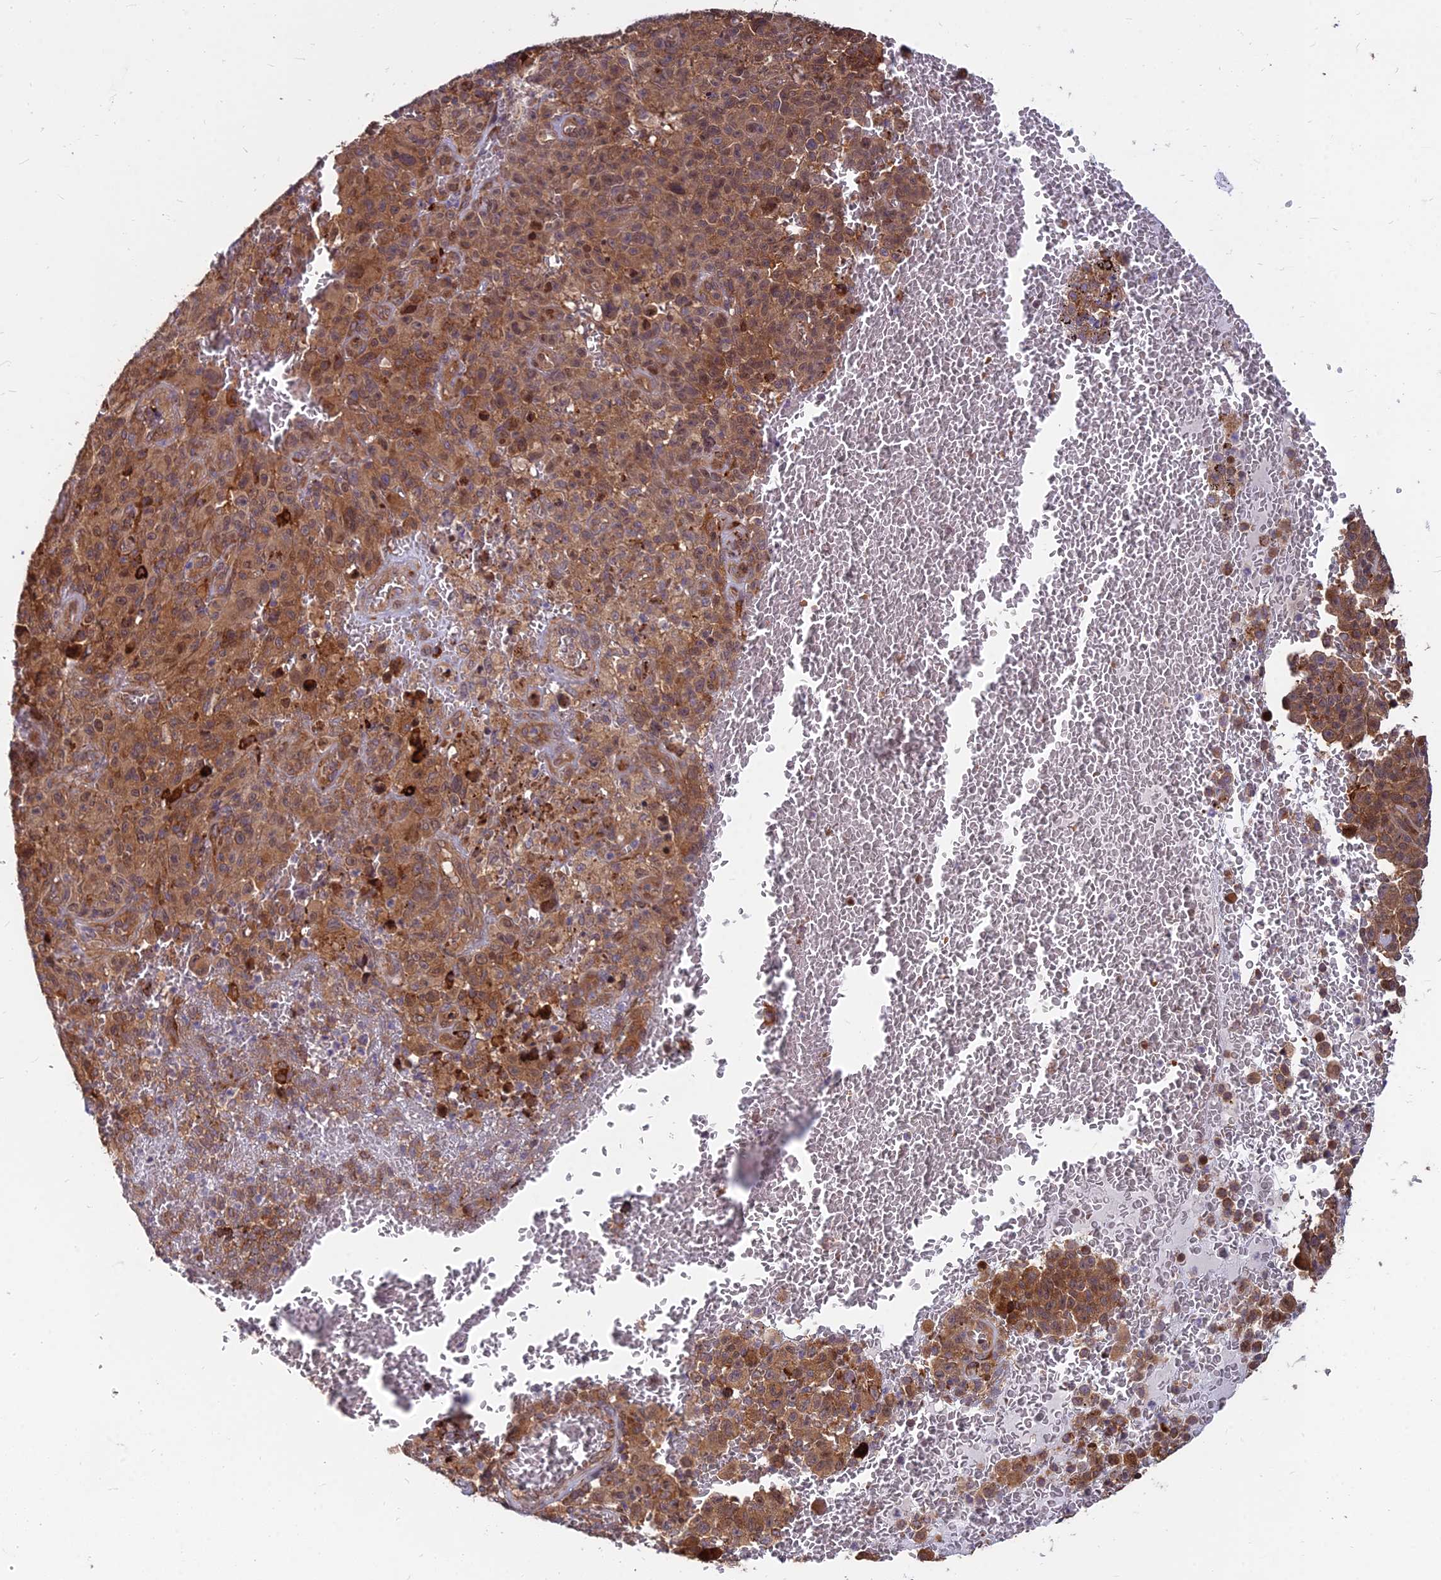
{"staining": {"intensity": "strong", "quantity": ">75%", "location": "cytoplasmic/membranous"}, "tissue": "melanoma", "cell_type": "Tumor cells", "image_type": "cancer", "snomed": [{"axis": "morphology", "description": "Malignant melanoma, NOS"}, {"axis": "topography", "description": "Skin"}], "caption": "A high amount of strong cytoplasmic/membranous positivity is appreciated in about >75% of tumor cells in malignant melanoma tissue. (Brightfield microscopy of DAB IHC at high magnification).", "gene": "CCT6B", "patient": {"sex": "female", "age": 82}}